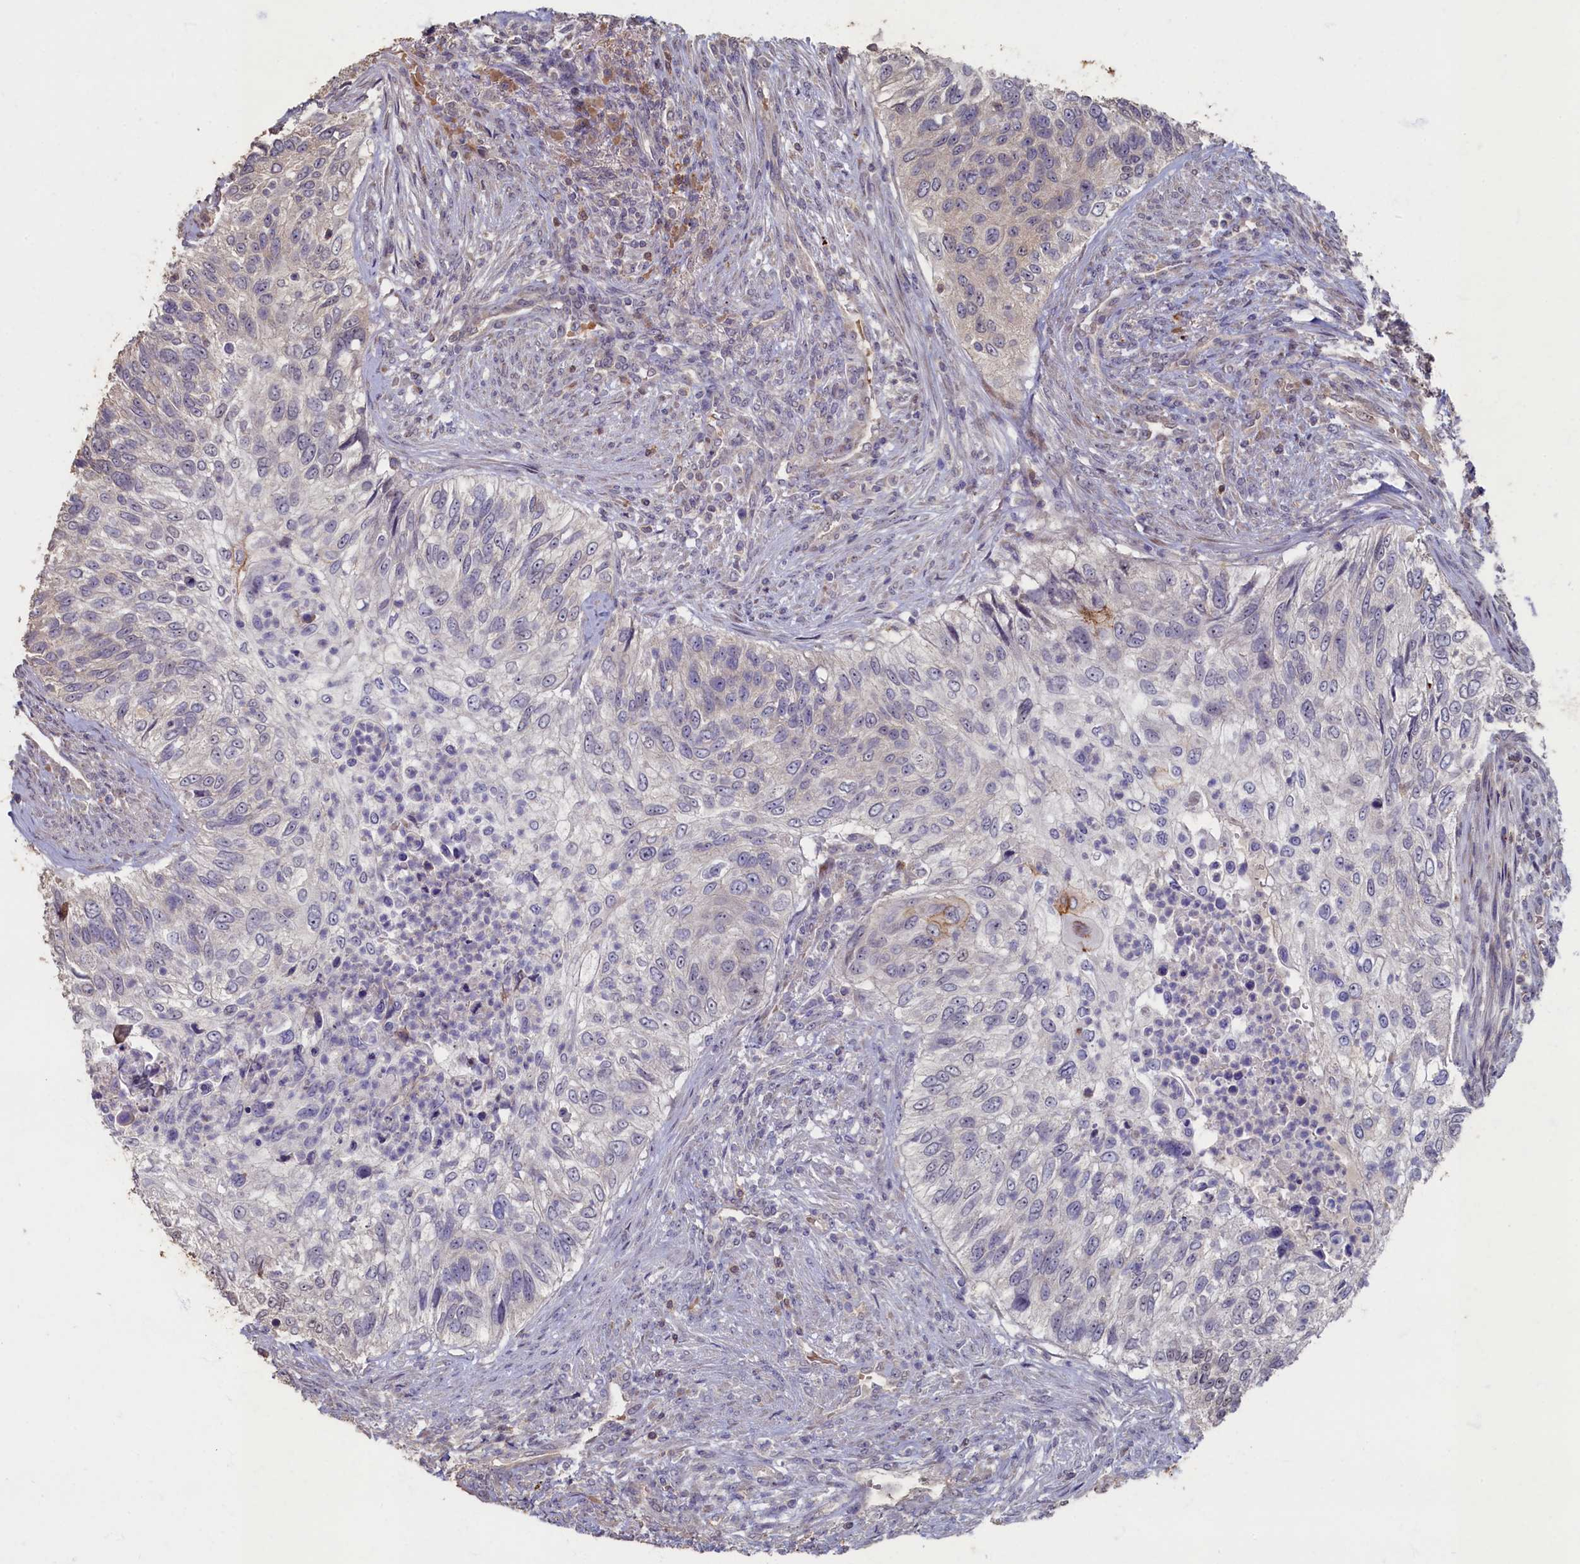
{"staining": {"intensity": "negative", "quantity": "none", "location": "none"}, "tissue": "urothelial cancer", "cell_type": "Tumor cells", "image_type": "cancer", "snomed": [{"axis": "morphology", "description": "Urothelial carcinoma, High grade"}, {"axis": "topography", "description": "Urinary bladder"}], "caption": "This is a micrograph of immunohistochemistry (IHC) staining of urothelial carcinoma (high-grade), which shows no expression in tumor cells.", "gene": "HUNK", "patient": {"sex": "female", "age": 60}}